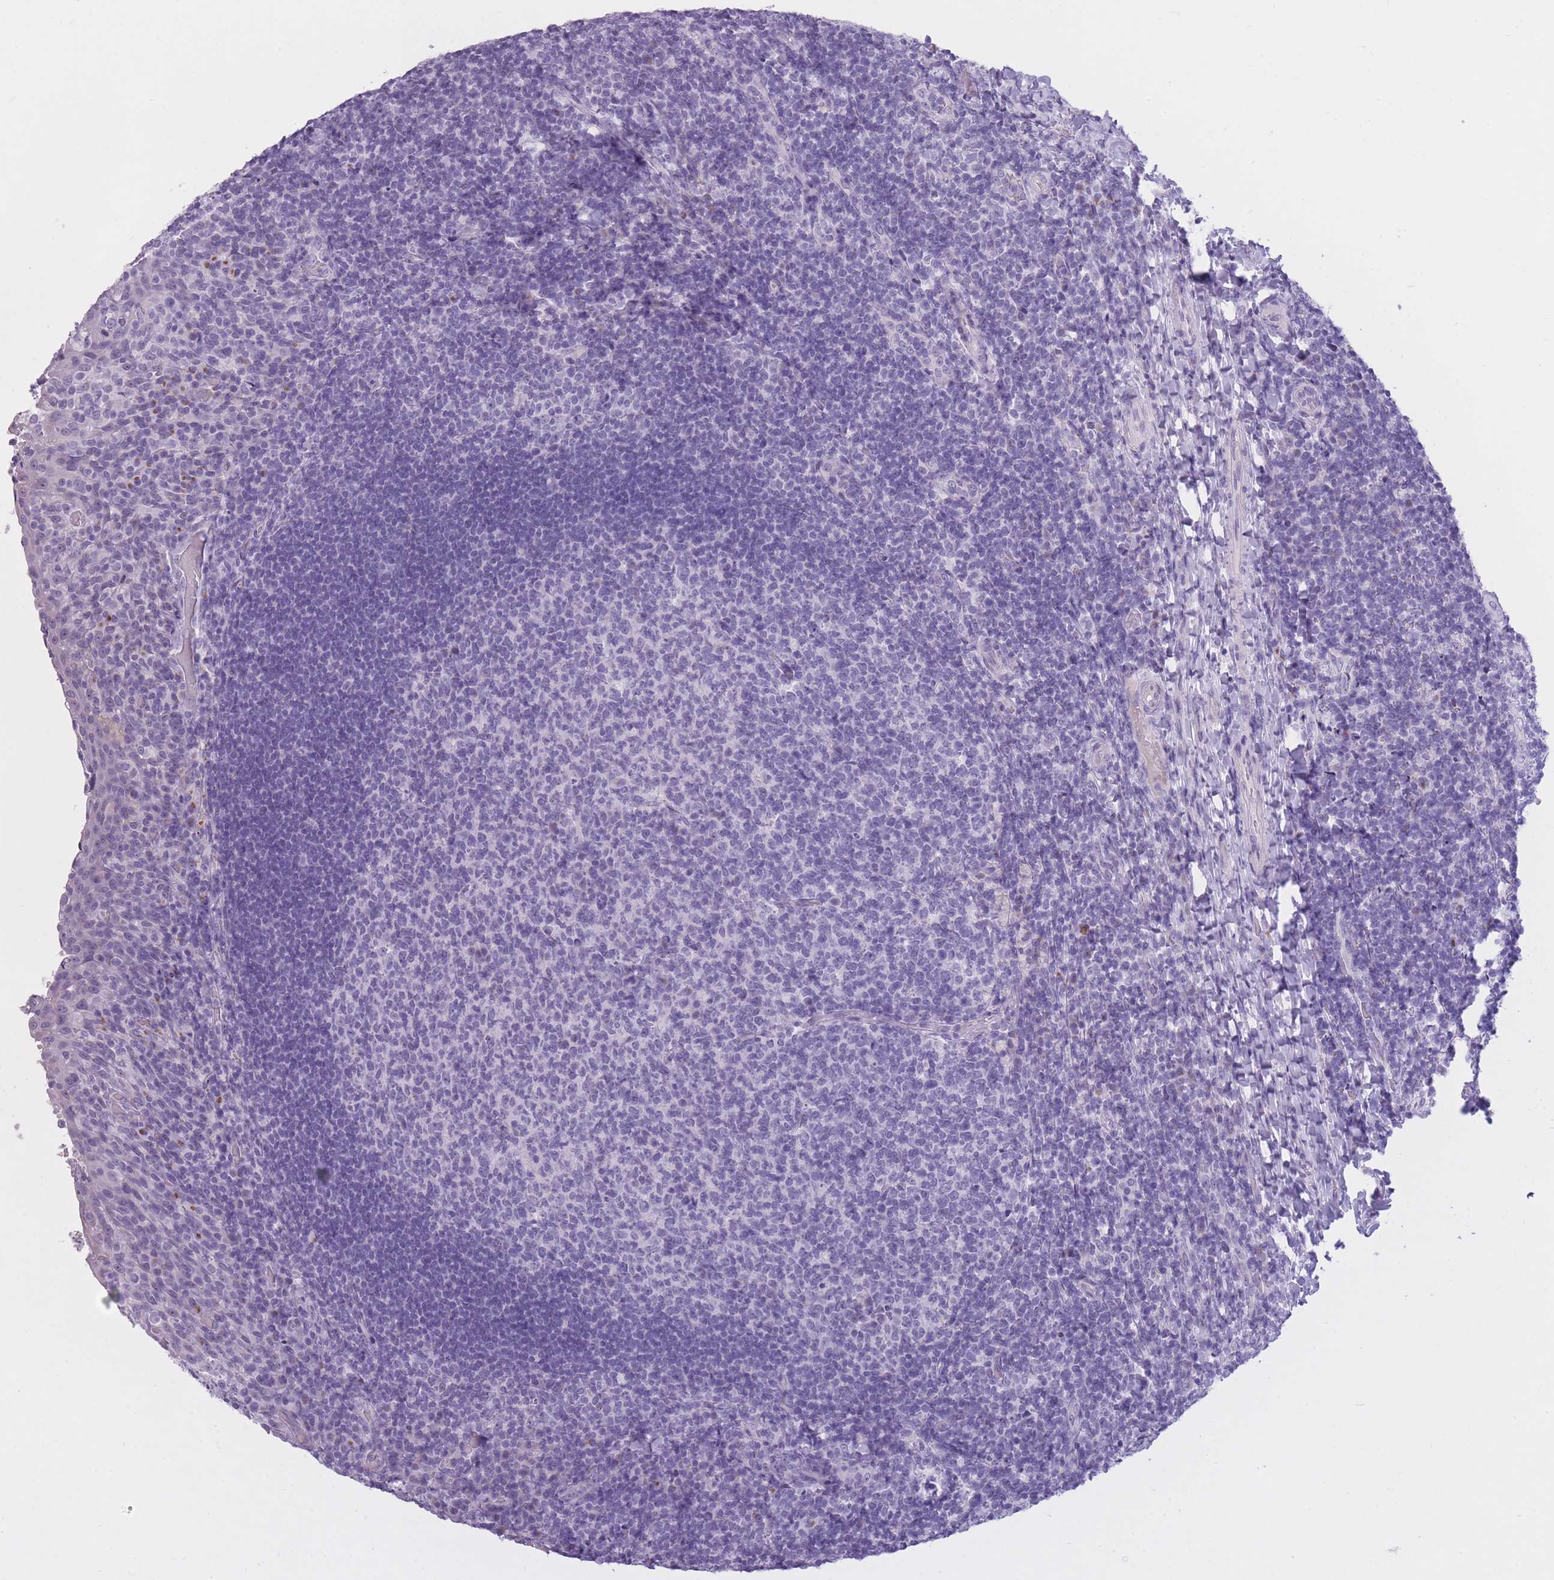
{"staining": {"intensity": "negative", "quantity": "none", "location": "none"}, "tissue": "tonsil", "cell_type": "Germinal center cells", "image_type": "normal", "snomed": [{"axis": "morphology", "description": "Normal tissue, NOS"}, {"axis": "topography", "description": "Tonsil"}], "caption": "The photomicrograph exhibits no staining of germinal center cells in unremarkable tonsil.", "gene": "GOLGA6A", "patient": {"sex": "female", "age": 10}}